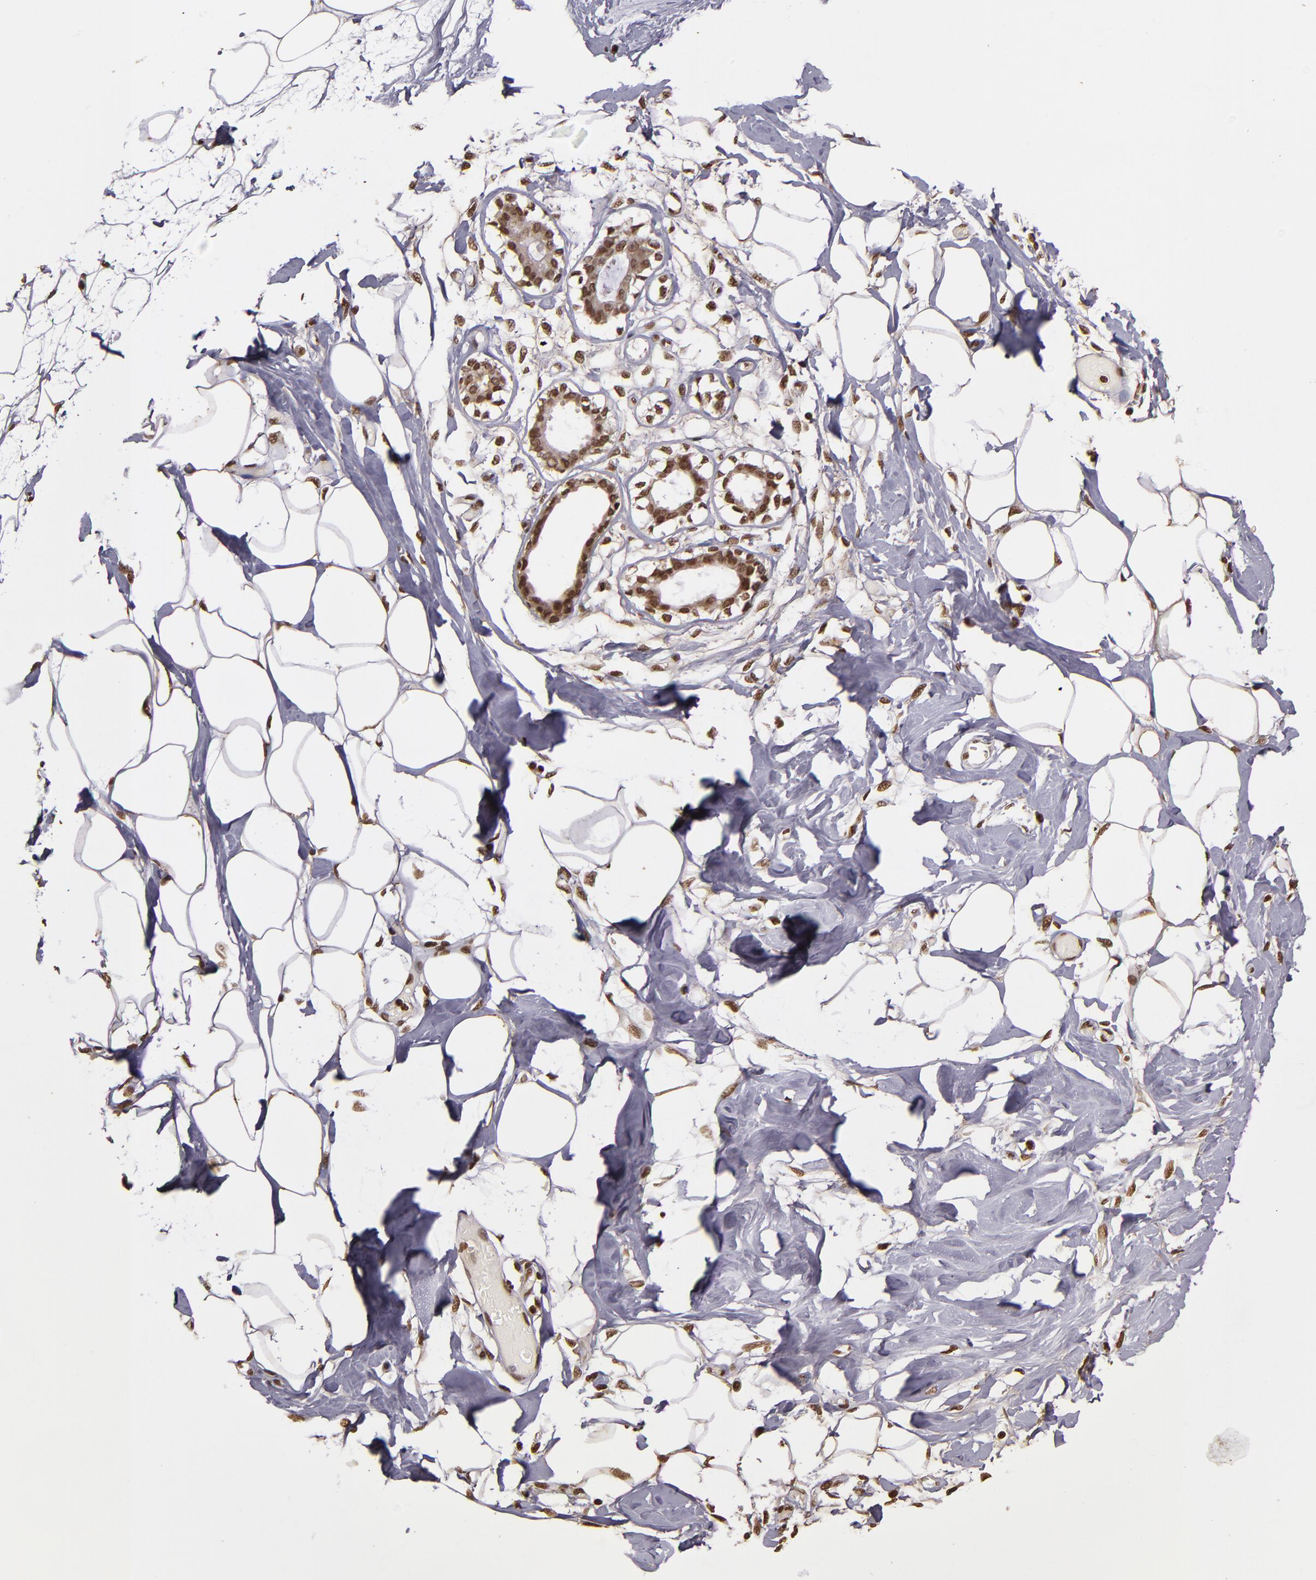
{"staining": {"intensity": "strong", "quantity": ">75%", "location": "nuclear"}, "tissue": "breast", "cell_type": "Adipocytes", "image_type": "normal", "snomed": [{"axis": "morphology", "description": "Normal tissue, NOS"}, {"axis": "morphology", "description": "Fibrosis, NOS"}, {"axis": "topography", "description": "Breast"}], "caption": "DAB immunohistochemical staining of benign breast shows strong nuclear protein expression in about >75% of adipocytes. The staining was performed using DAB, with brown indicating positive protein expression. Nuclei are stained blue with hematoxylin.", "gene": "CUL3", "patient": {"sex": "female", "age": 39}}